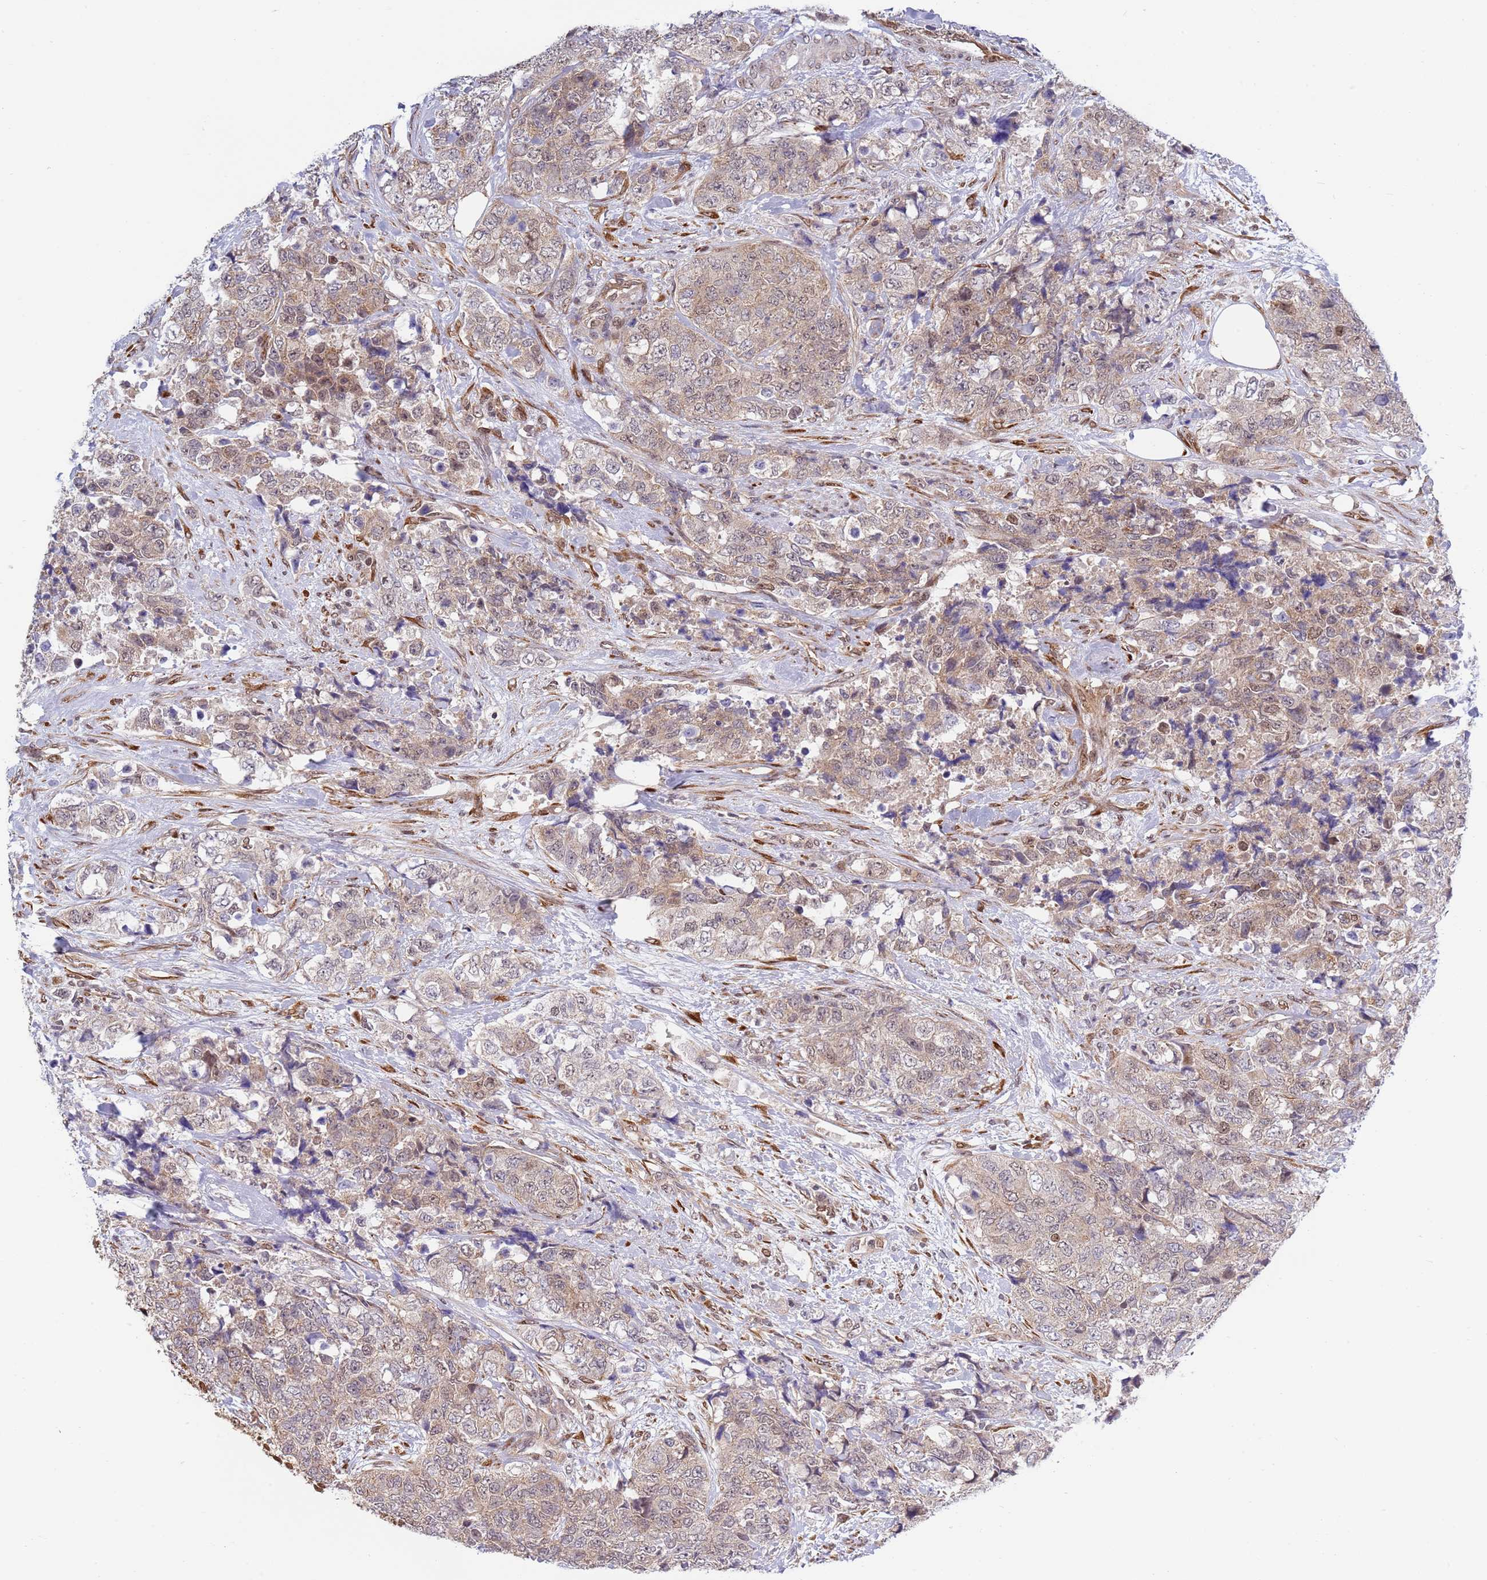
{"staining": {"intensity": "weak", "quantity": "25%-75%", "location": "cytoplasmic/membranous"}, "tissue": "urothelial cancer", "cell_type": "Tumor cells", "image_type": "cancer", "snomed": [{"axis": "morphology", "description": "Urothelial carcinoma, High grade"}, {"axis": "topography", "description": "Urinary bladder"}], "caption": "High-power microscopy captured an immunohistochemistry histopathology image of urothelial cancer, revealing weak cytoplasmic/membranous positivity in approximately 25%-75% of tumor cells. Using DAB (brown) and hematoxylin (blue) stains, captured at high magnification using brightfield microscopy.", "gene": "TBX10", "patient": {"sex": "female", "age": 78}}